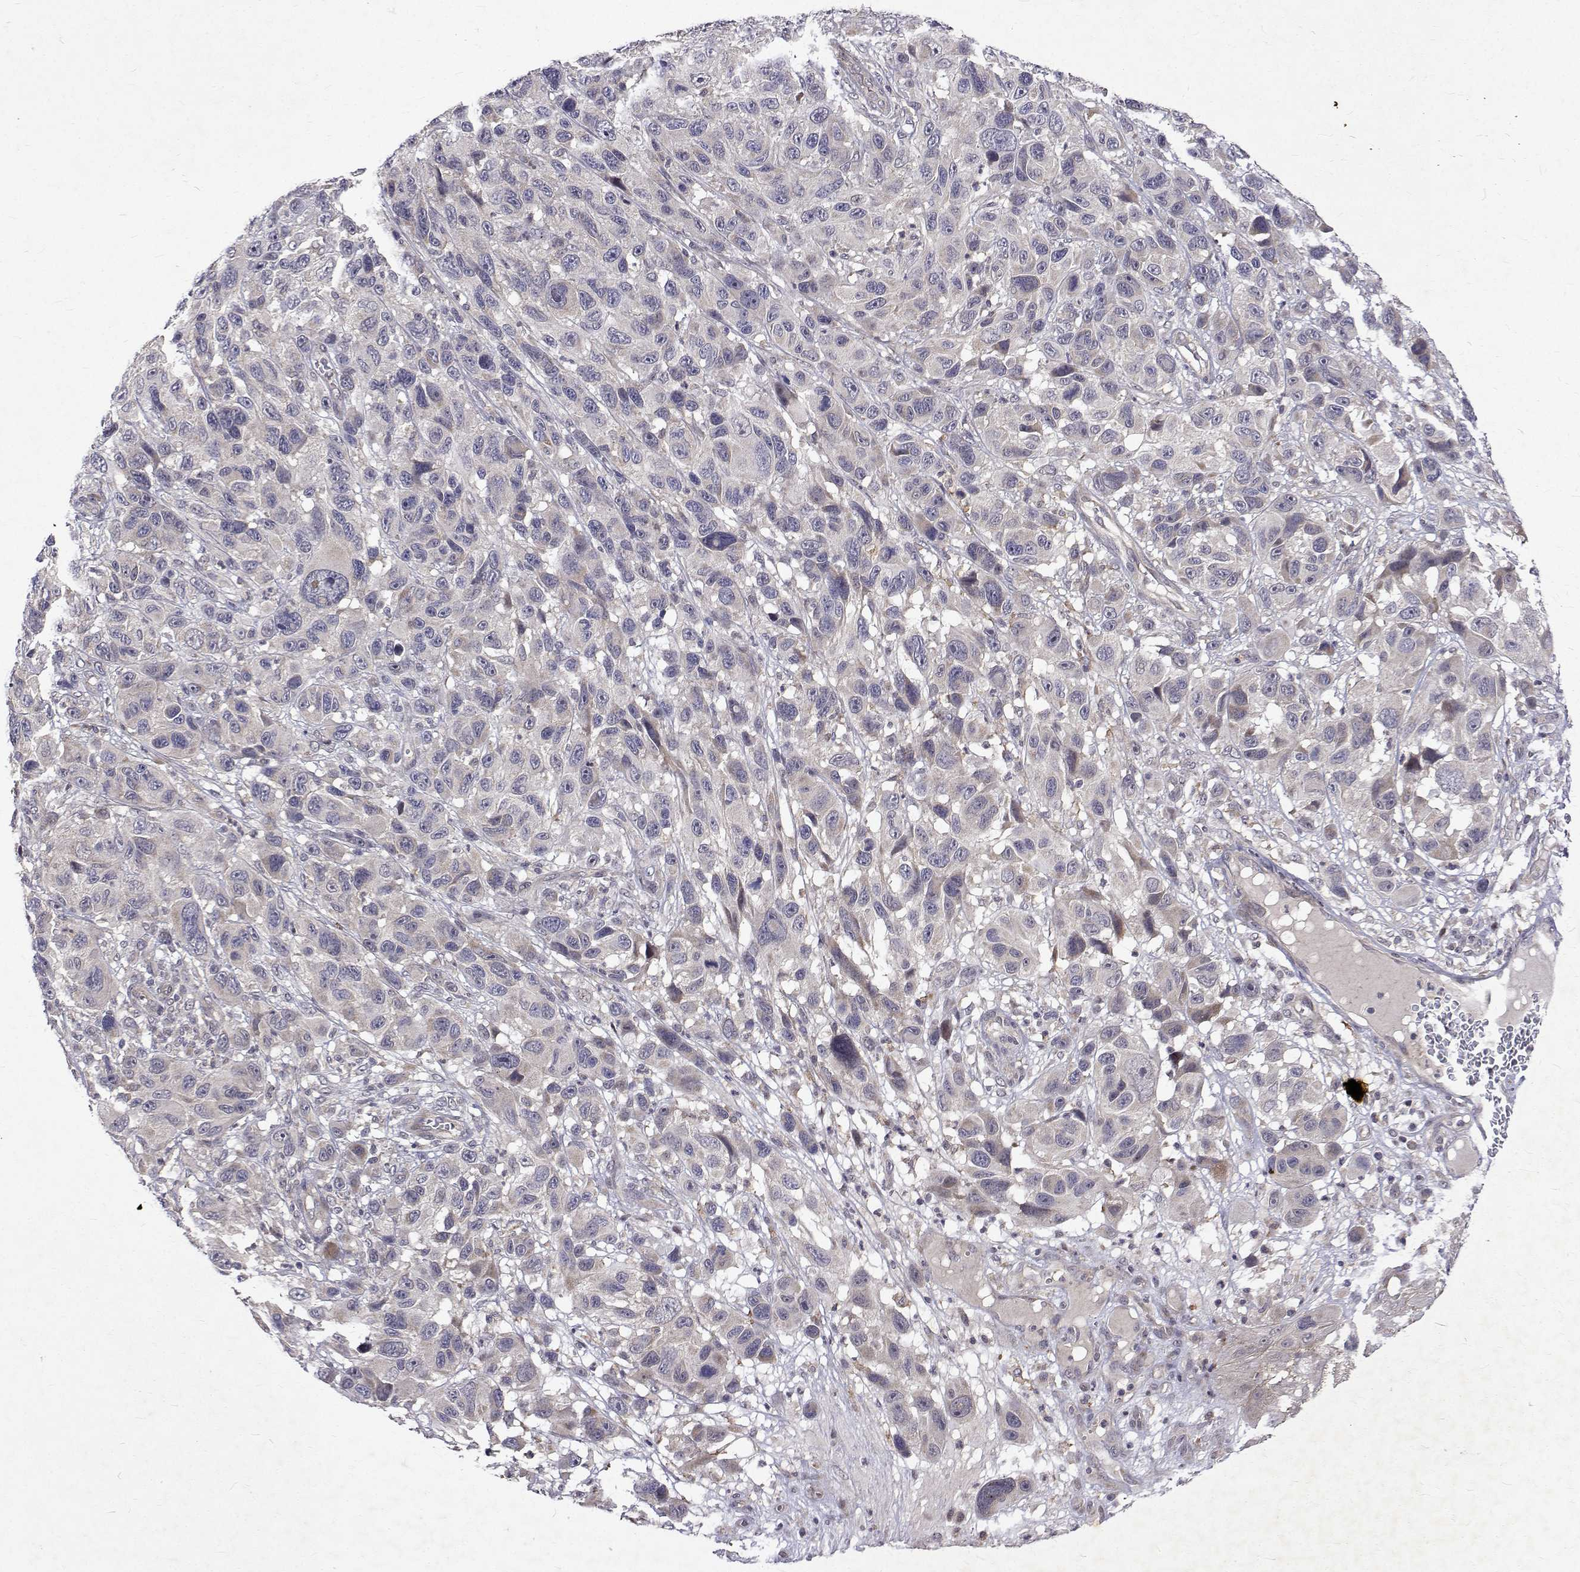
{"staining": {"intensity": "negative", "quantity": "none", "location": "none"}, "tissue": "melanoma", "cell_type": "Tumor cells", "image_type": "cancer", "snomed": [{"axis": "morphology", "description": "Malignant melanoma, NOS"}, {"axis": "topography", "description": "Skin"}], "caption": "This is an IHC micrograph of human melanoma. There is no expression in tumor cells.", "gene": "ALKBH8", "patient": {"sex": "male", "age": 53}}